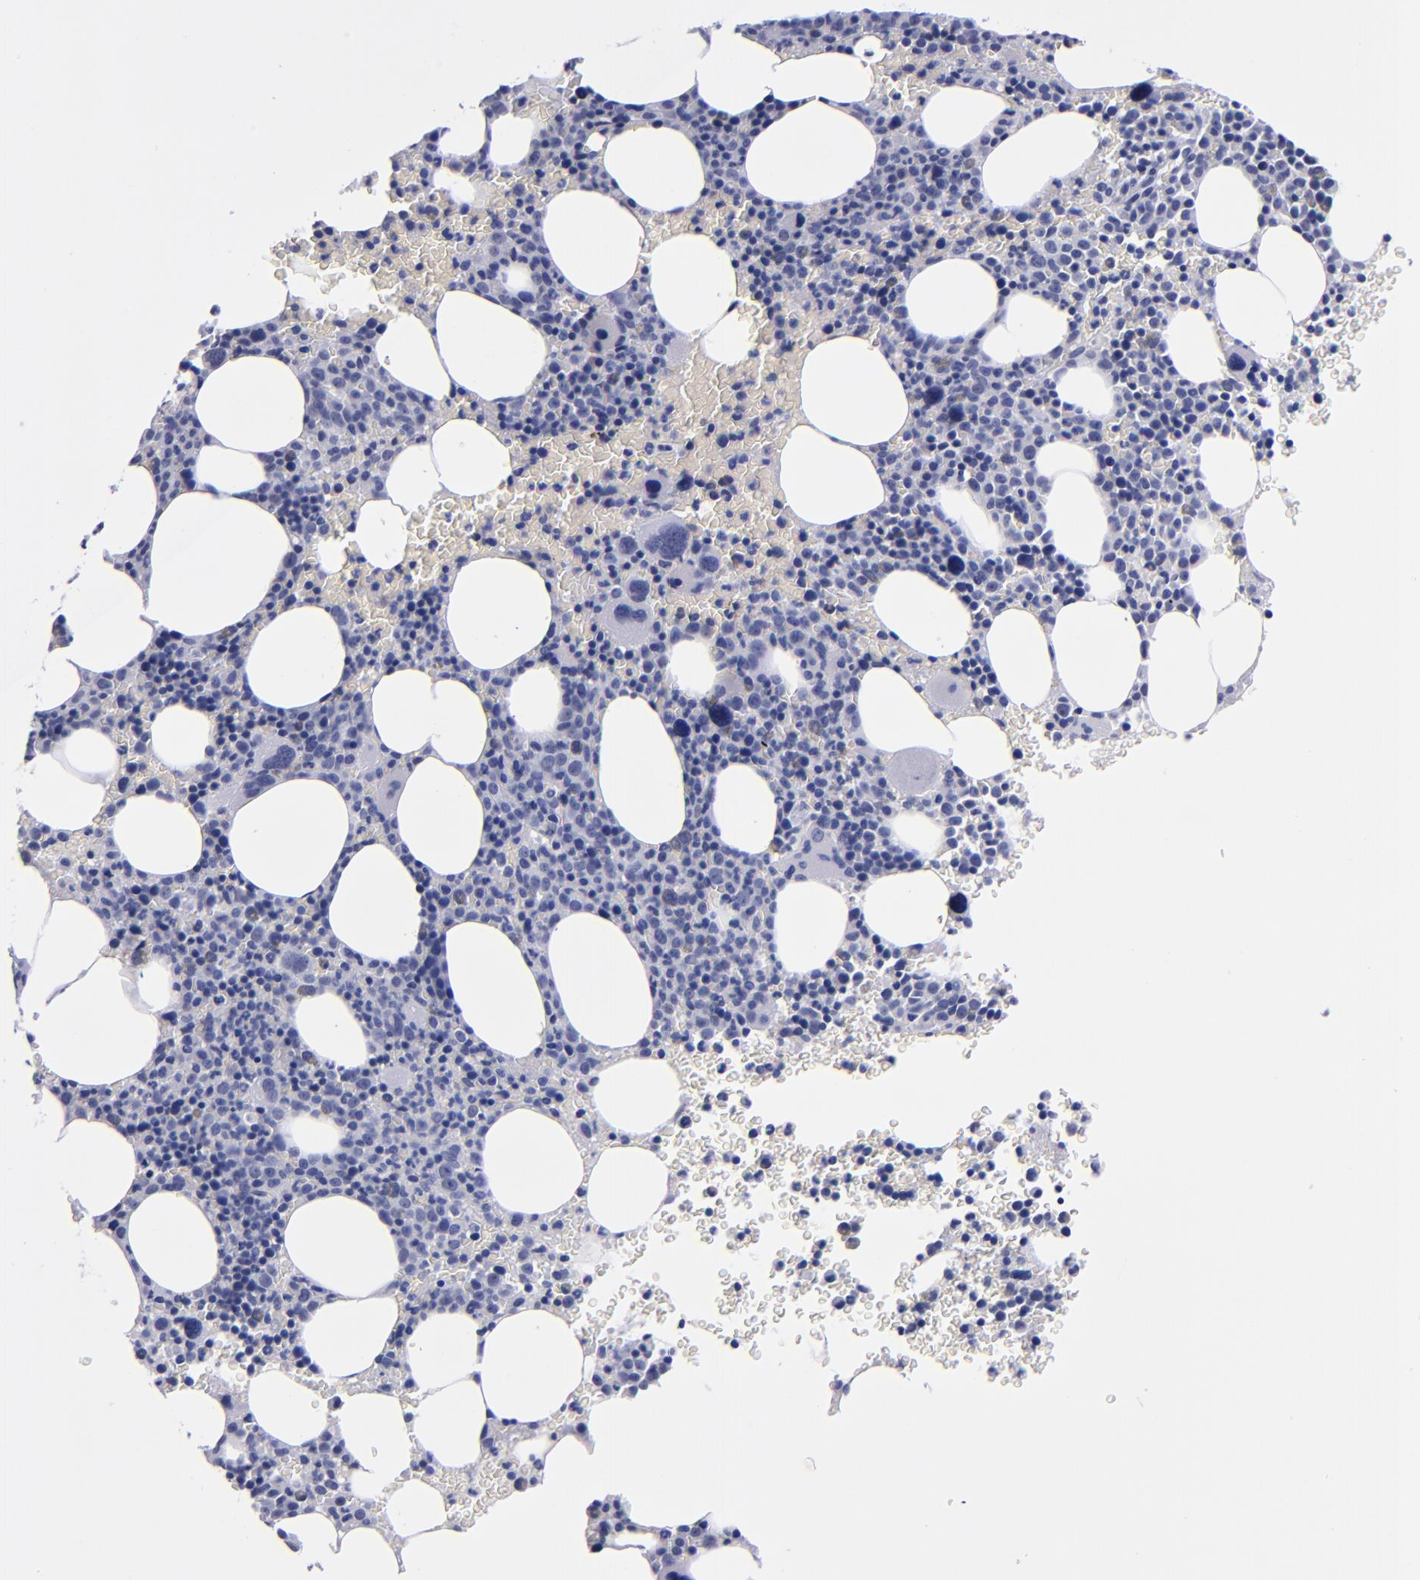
{"staining": {"intensity": "negative", "quantity": "none", "location": "none"}, "tissue": "bone marrow", "cell_type": "Hematopoietic cells", "image_type": "normal", "snomed": [{"axis": "morphology", "description": "Normal tissue, NOS"}, {"axis": "topography", "description": "Bone marrow"}], "caption": "DAB immunohistochemical staining of normal bone marrow demonstrates no significant expression in hematopoietic cells. (Stains: DAB IHC with hematoxylin counter stain, Microscopy: brightfield microscopy at high magnification).", "gene": "HNF1B", "patient": {"sex": "male", "age": 68}}